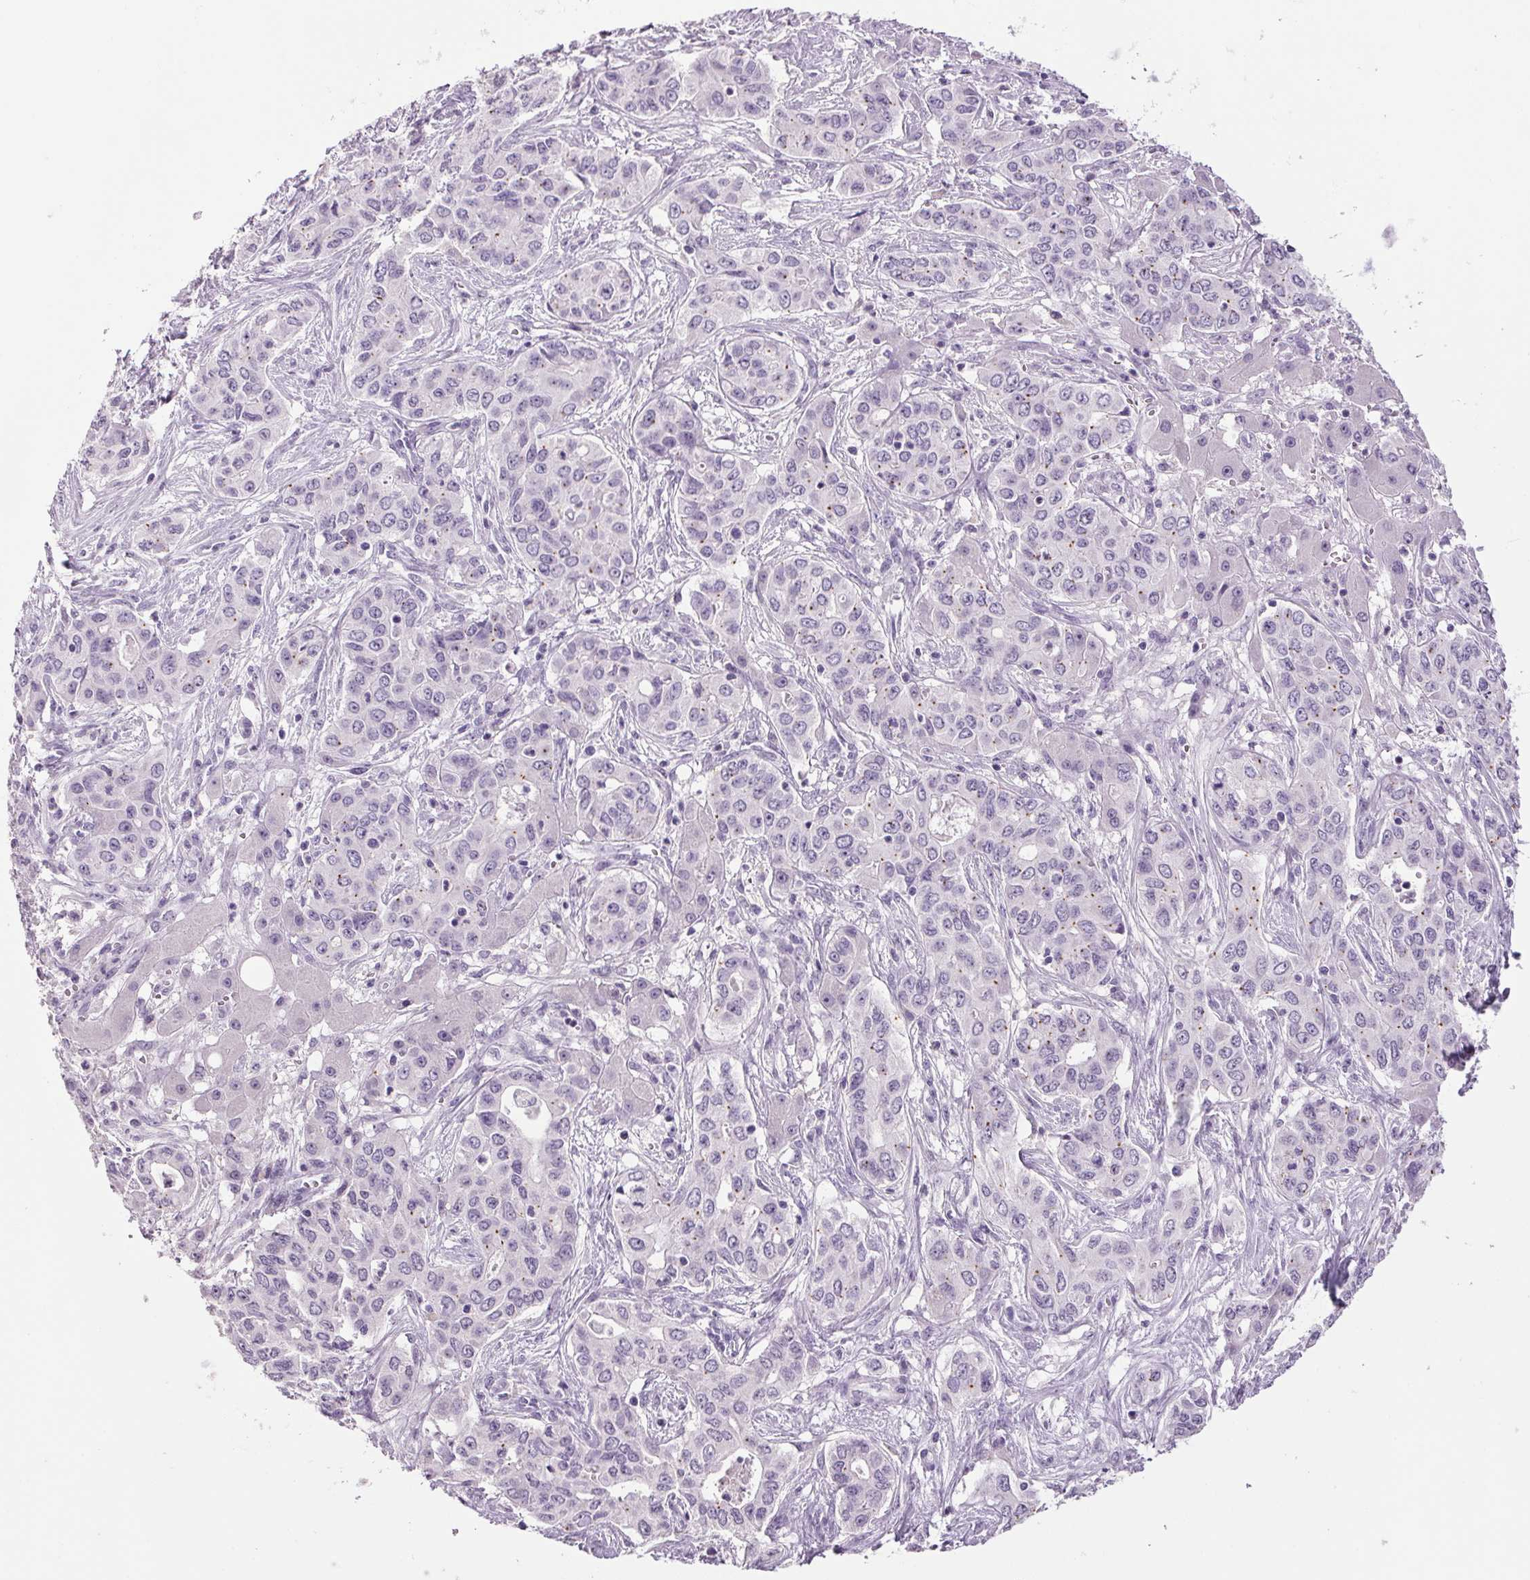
{"staining": {"intensity": "negative", "quantity": "none", "location": "none"}, "tissue": "liver cancer", "cell_type": "Tumor cells", "image_type": "cancer", "snomed": [{"axis": "morphology", "description": "Cholangiocarcinoma"}, {"axis": "topography", "description": "Liver"}], "caption": "Cholangiocarcinoma (liver) stained for a protein using immunohistochemistry shows no positivity tumor cells.", "gene": "PPP1R1A", "patient": {"sex": "female", "age": 65}}